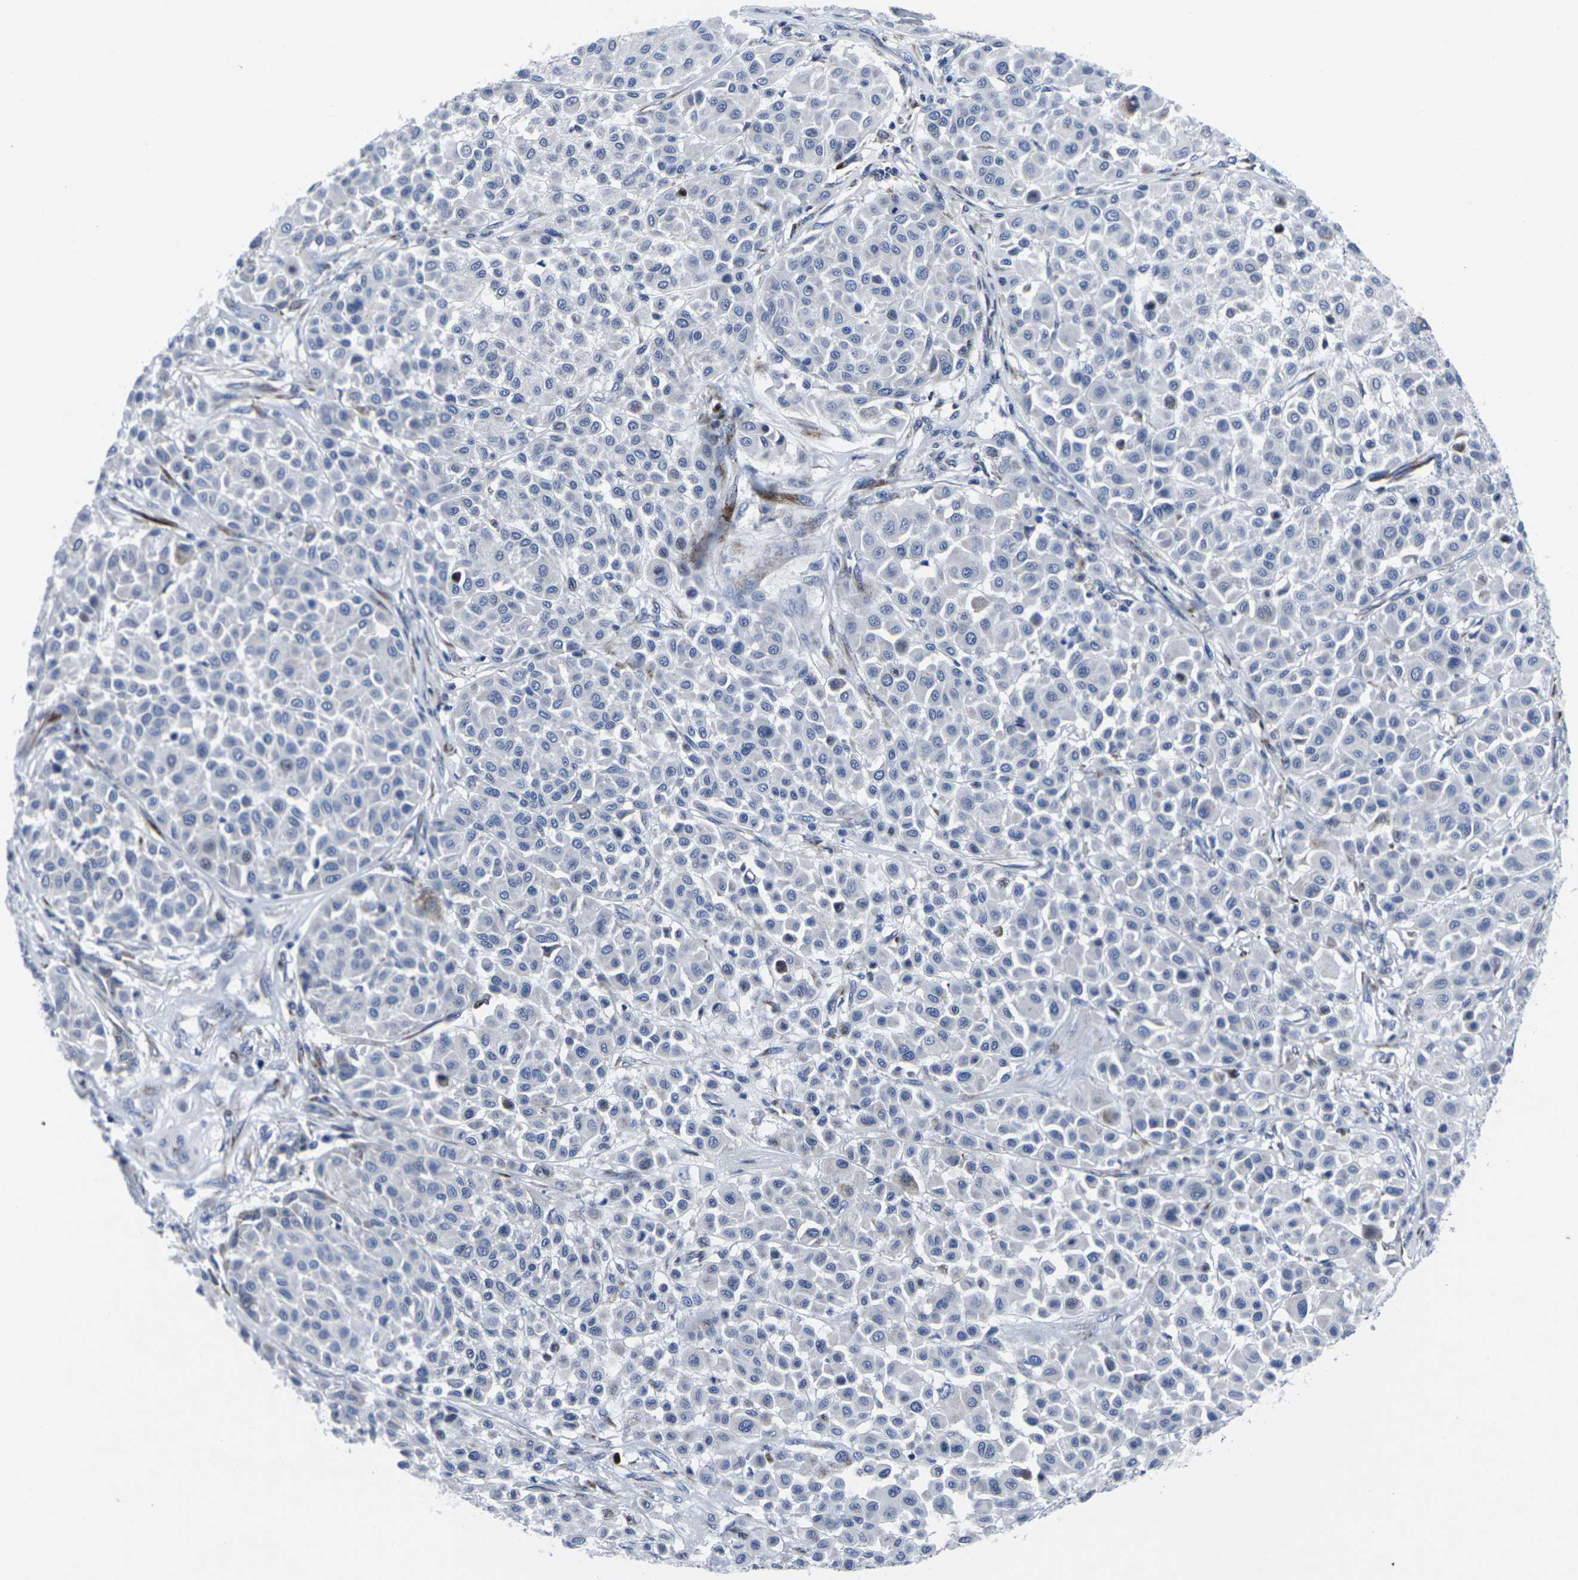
{"staining": {"intensity": "moderate", "quantity": "<25%", "location": "cytoplasmic/membranous"}, "tissue": "melanoma", "cell_type": "Tumor cells", "image_type": "cancer", "snomed": [{"axis": "morphology", "description": "Malignant melanoma, Metastatic site"}, {"axis": "topography", "description": "Soft tissue"}], "caption": "Malignant melanoma (metastatic site) stained with a brown dye exhibits moderate cytoplasmic/membranous positive positivity in approximately <25% of tumor cells.", "gene": "RPN1", "patient": {"sex": "male", "age": 41}}